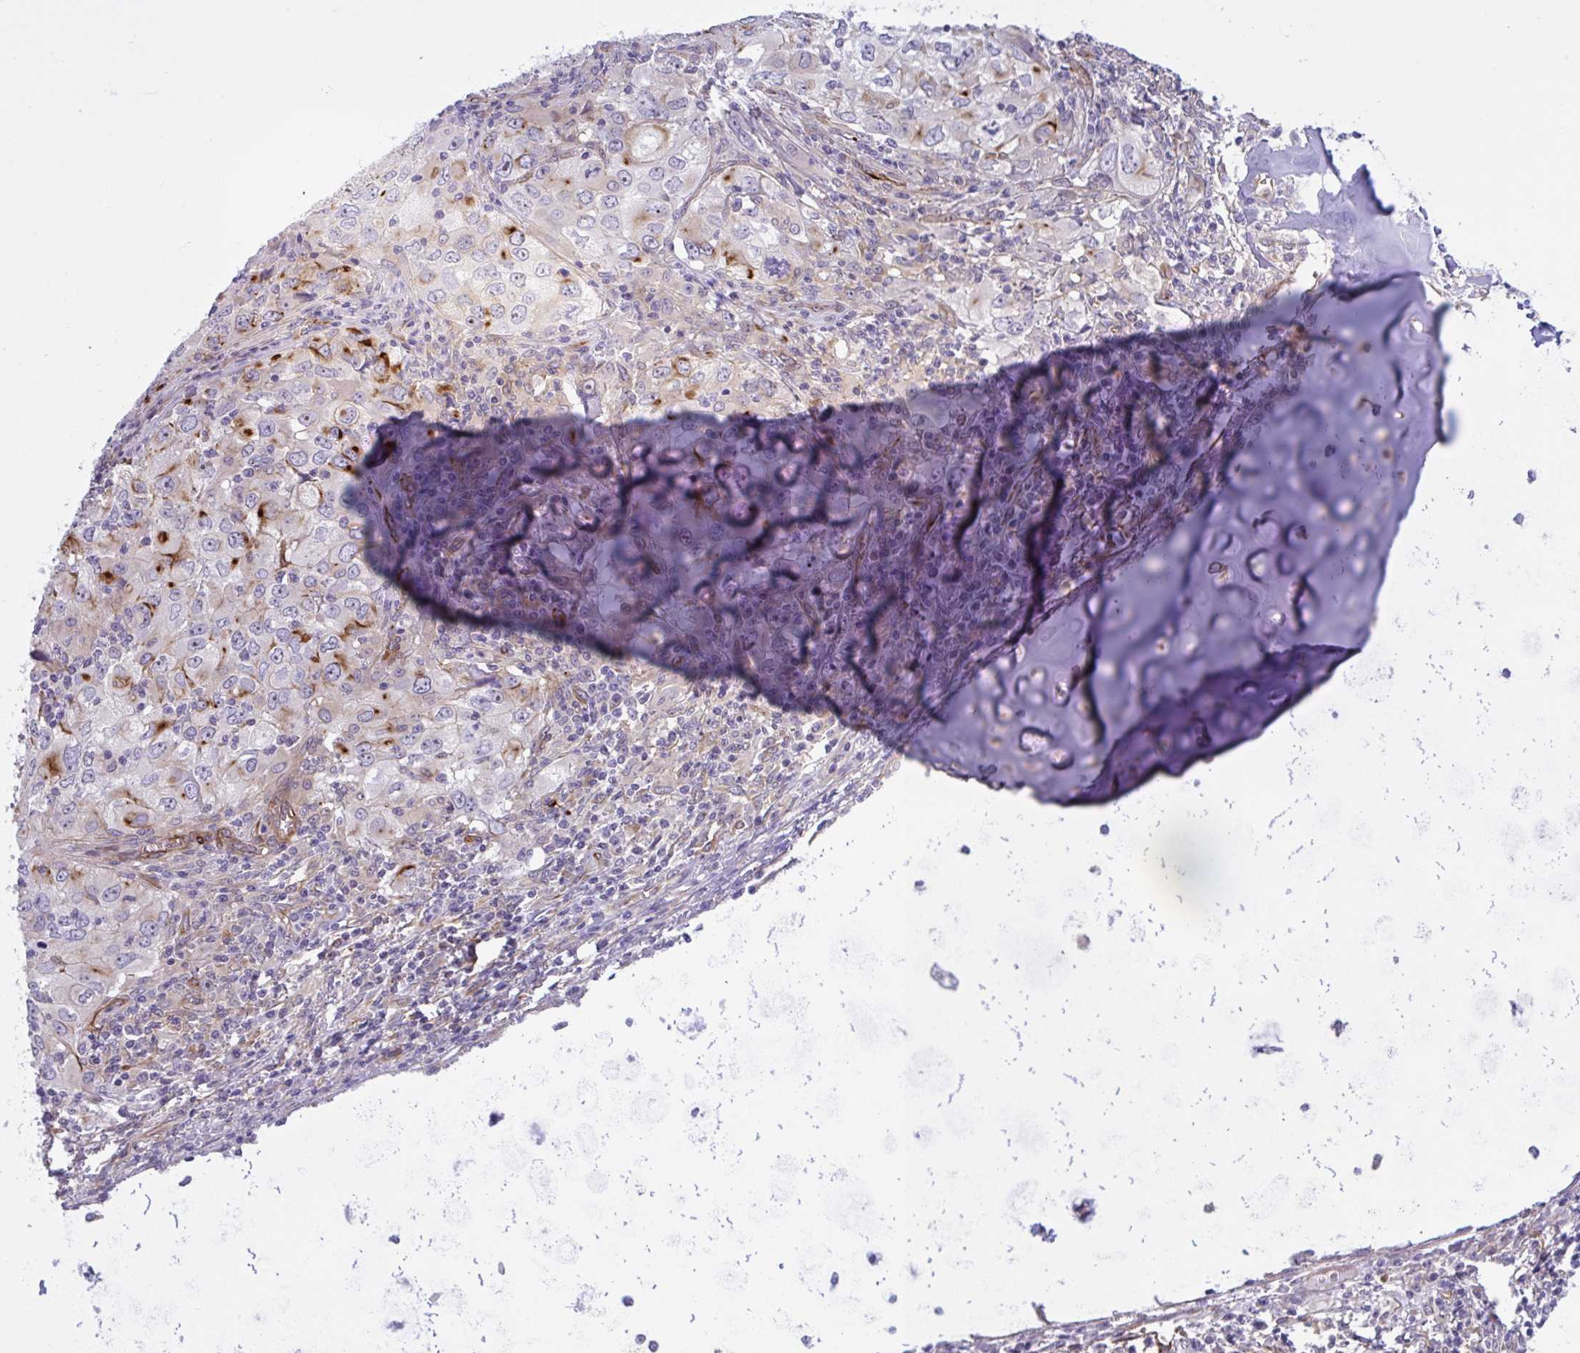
{"staining": {"intensity": "moderate", "quantity": "<25%", "location": "cytoplasmic/membranous"}, "tissue": "lung cancer", "cell_type": "Tumor cells", "image_type": "cancer", "snomed": [{"axis": "morphology", "description": "Adenocarcinoma, NOS"}, {"axis": "morphology", "description": "Adenocarcinoma, metastatic, NOS"}, {"axis": "topography", "description": "Lymph node"}, {"axis": "topography", "description": "Lung"}], "caption": "This histopathology image reveals immunohistochemistry staining of lung cancer (metastatic adenocarcinoma), with low moderate cytoplasmic/membranous staining in about <25% of tumor cells.", "gene": "PRRT4", "patient": {"sex": "female", "age": 42}}